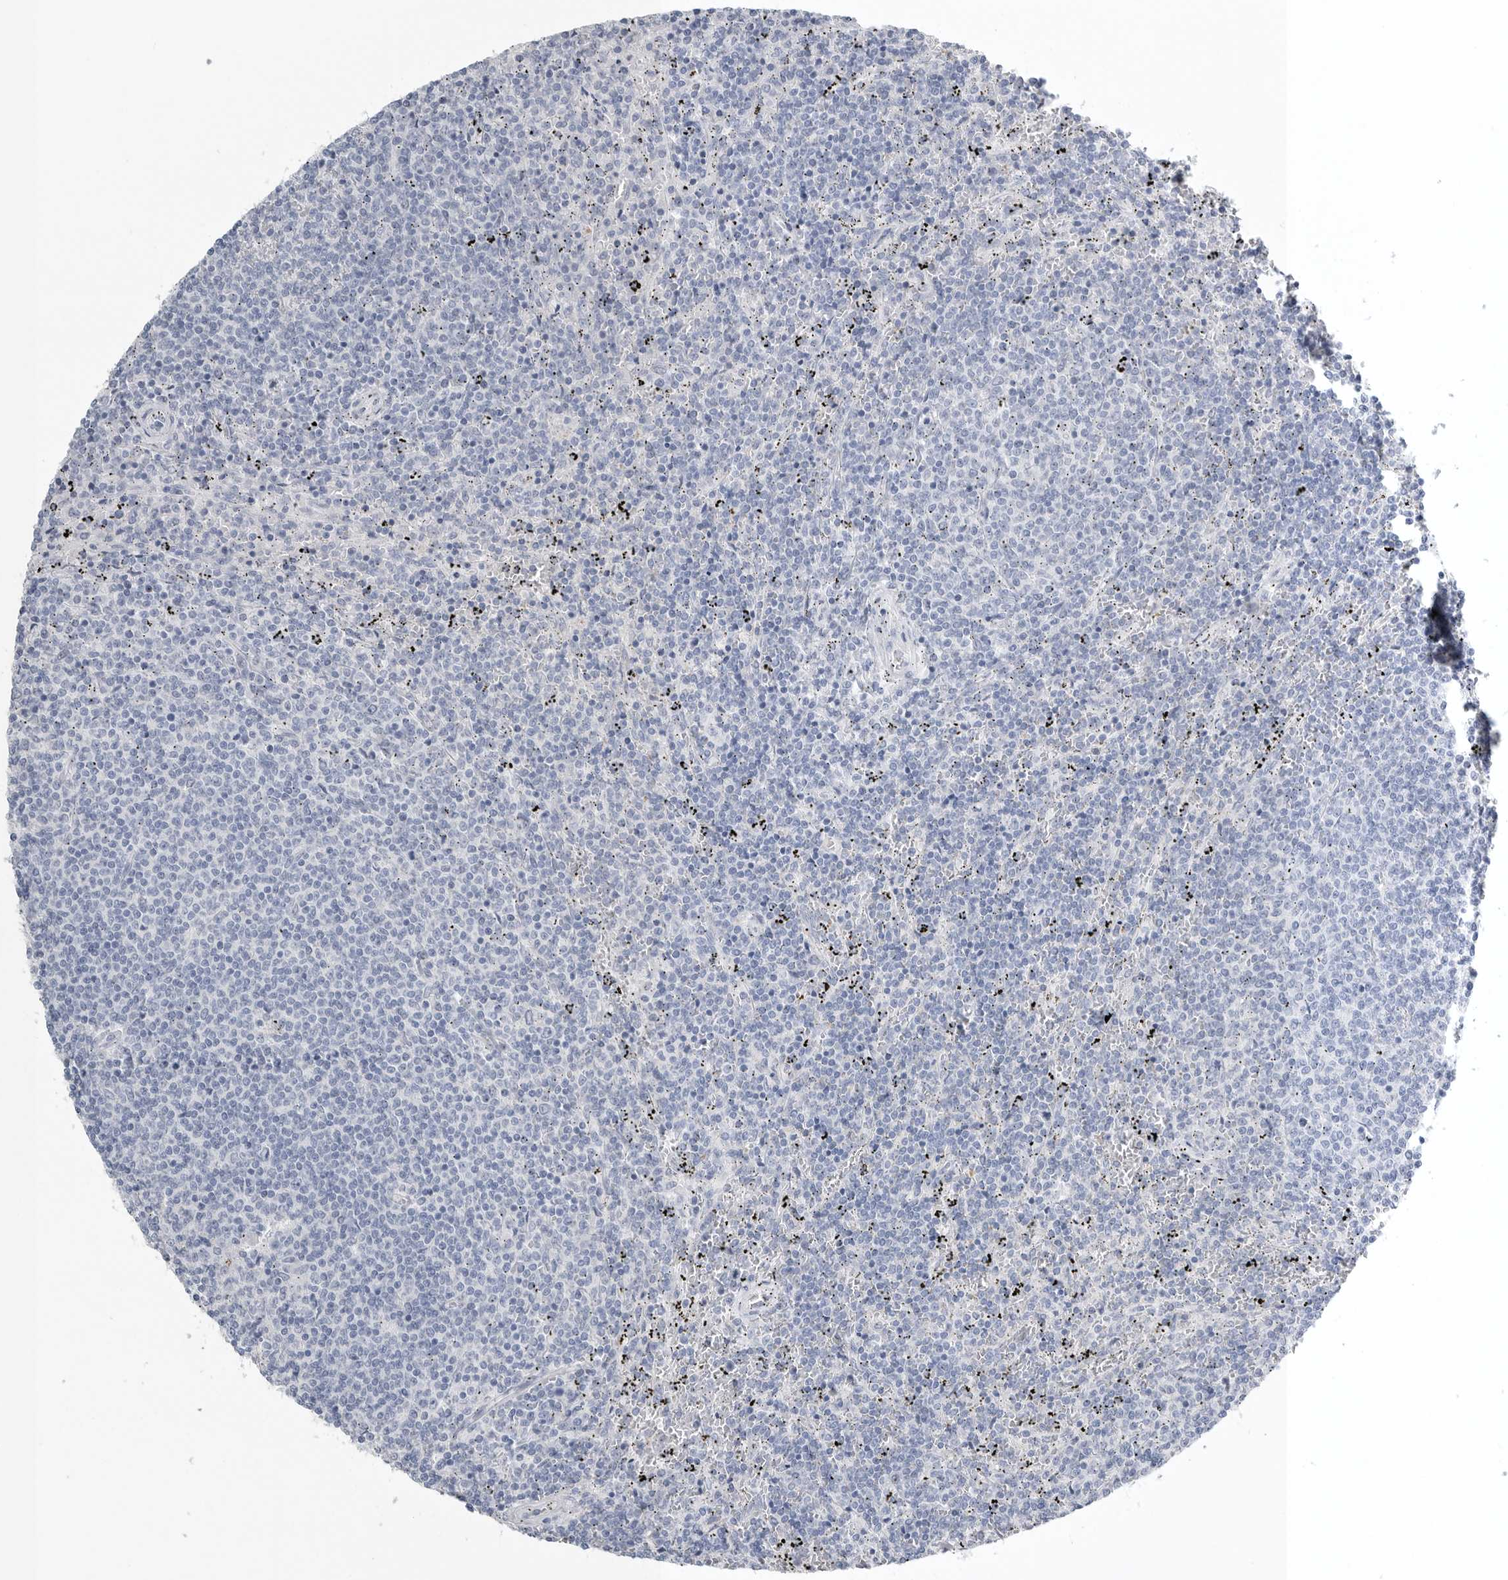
{"staining": {"intensity": "negative", "quantity": "none", "location": "none"}, "tissue": "lymphoma", "cell_type": "Tumor cells", "image_type": "cancer", "snomed": [{"axis": "morphology", "description": "Malignant lymphoma, non-Hodgkin's type, Low grade"}, {"axis": "topography", "description": "Spleen"}], "caption": "Tumor cells are negative for brown protein staining in lymphoma.", "gene": "TIMP1", "patient": {"sex": "female", "age": 50}}